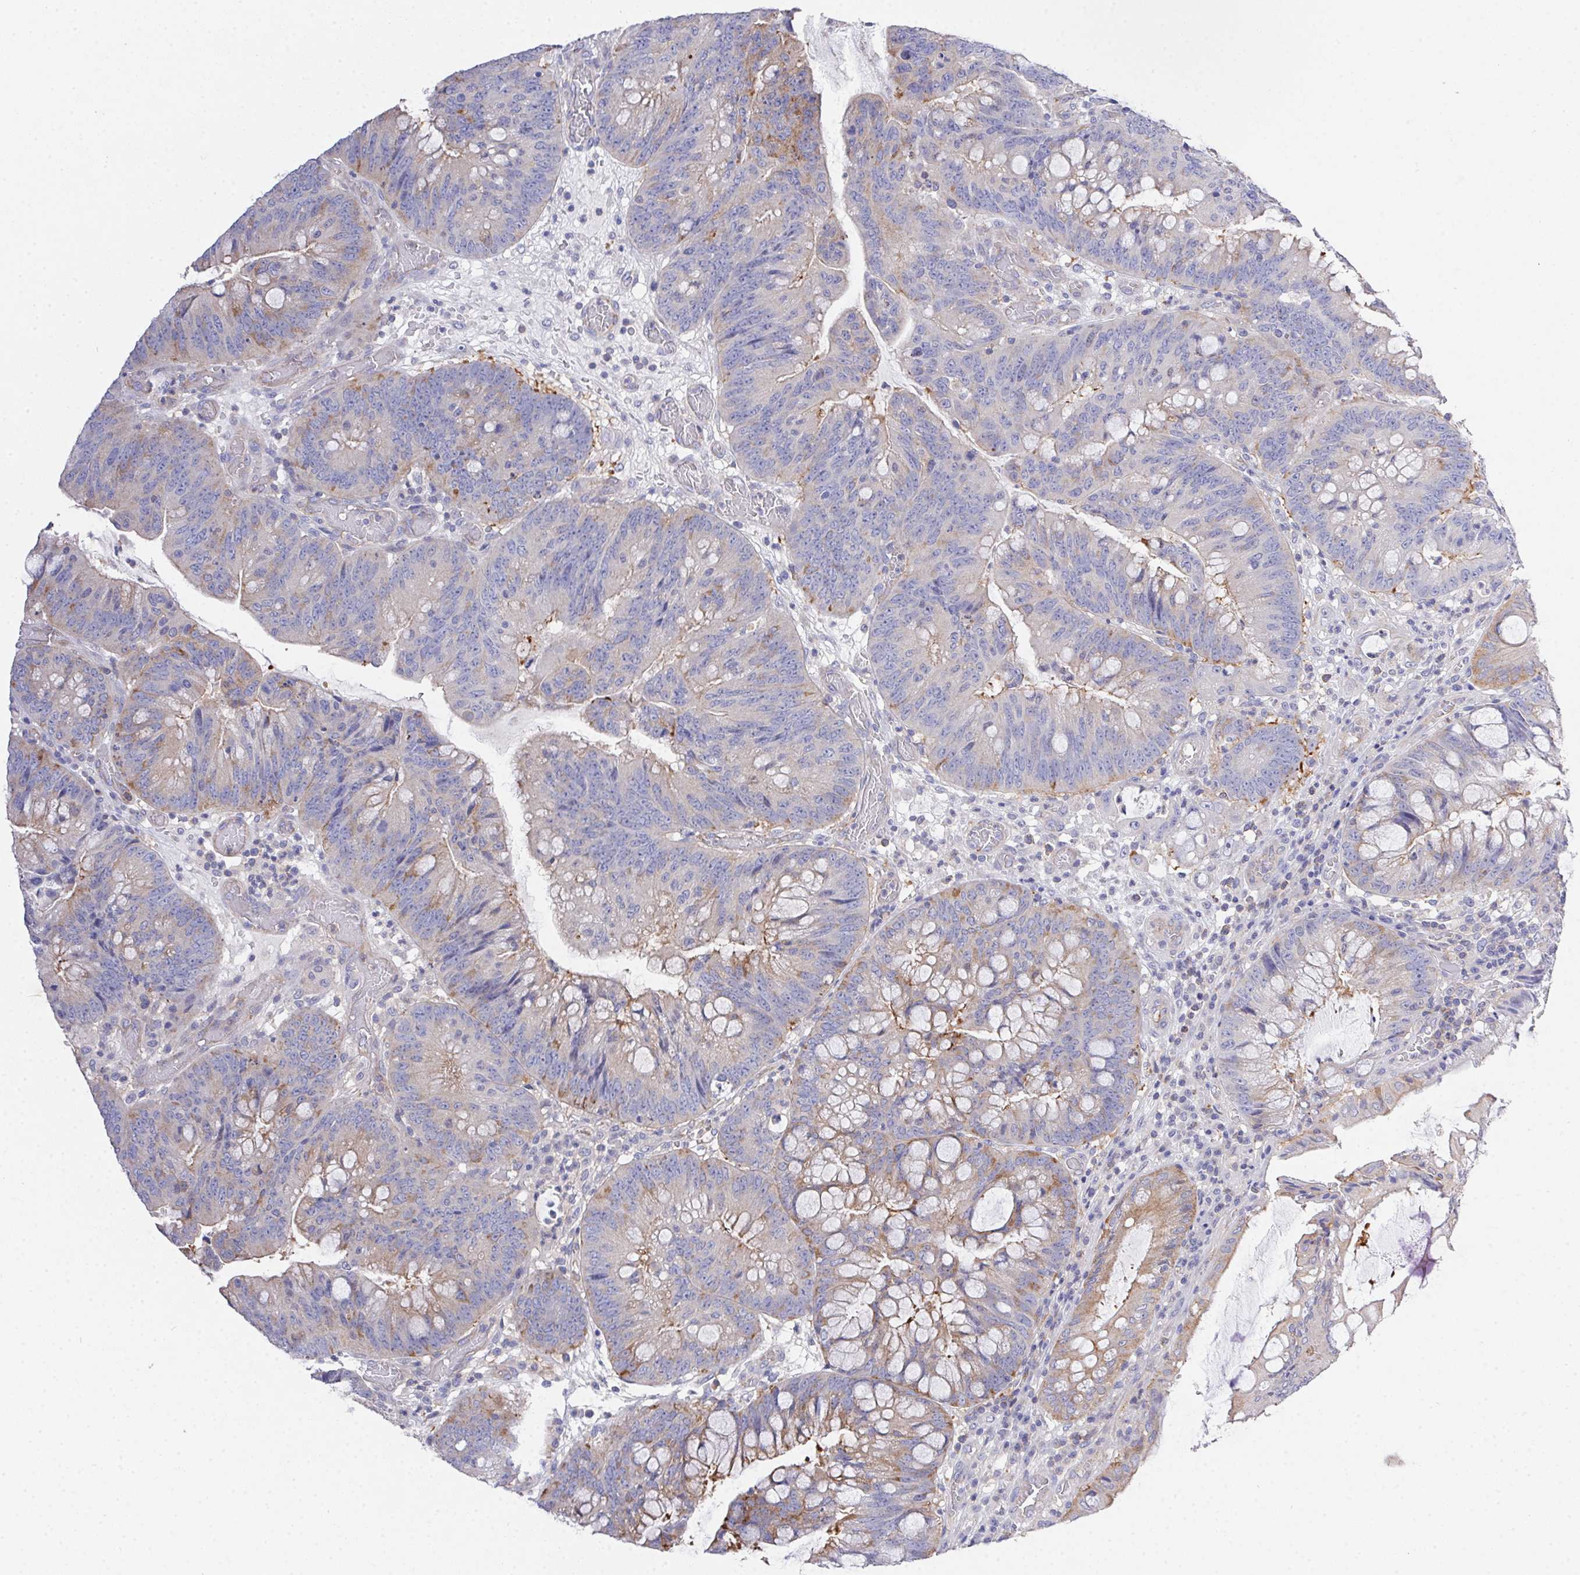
{"staining": {"intensity": "weak", "quantity": "<25%", "location": "cytoplasmic/membranous"}, "tissue": "colorectal cancer", "cell_type": "Tumor cells", "image_type": "cancer", "snomed": [{"axis": "morphology", "description": "Adenocarcinoma, NOS"}, {"axis": "topography", "description": "Colon"}], "caption": "An image of colorectal cancer stained for a protein reveals no brown staining in tumor cells. (Brightfield microscopy of DAB (3,3'-diaminobenzidine) immunohistochemistry at high magnification).", "gene": "PRG3", "patient": {"sex": "male", "age": 62}}